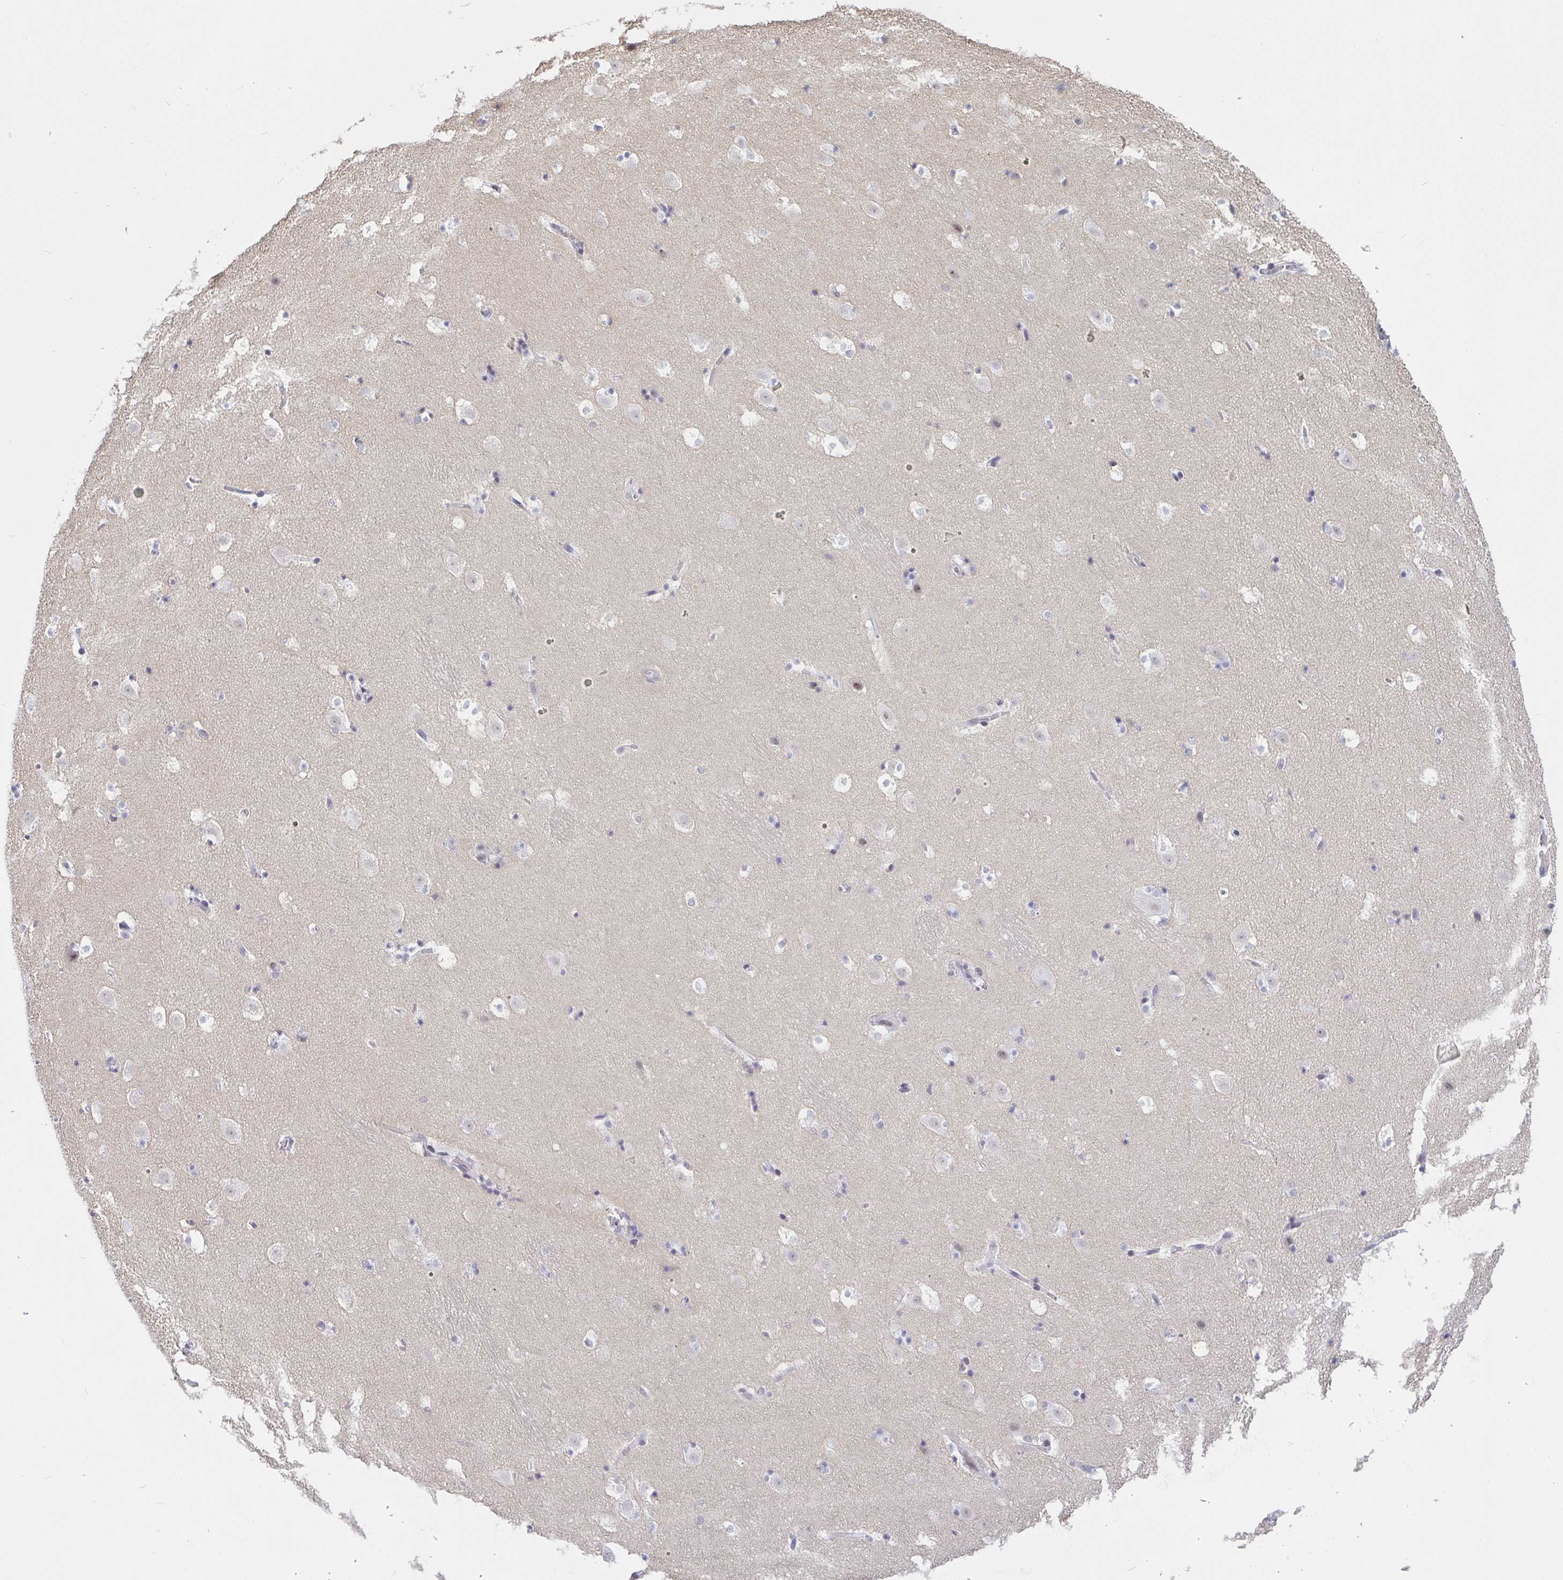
{"staining": {"intensity": "negative", "quantity": "none", "location": "none"}, "tissue": "caudate", "cell_type": "Glial cells", "image_type": "normal", "snomed": [{"axis": "morphology", "description": "Normal tissue, NOS"}, {"axis": "topography", "description": "Lateral ventricle wall"}], "caption": "Caudate stained for a protein using IHC shows no expression glial cells.", "gene": "PRR14", "patient": {"sex": "male", "age": 37}}